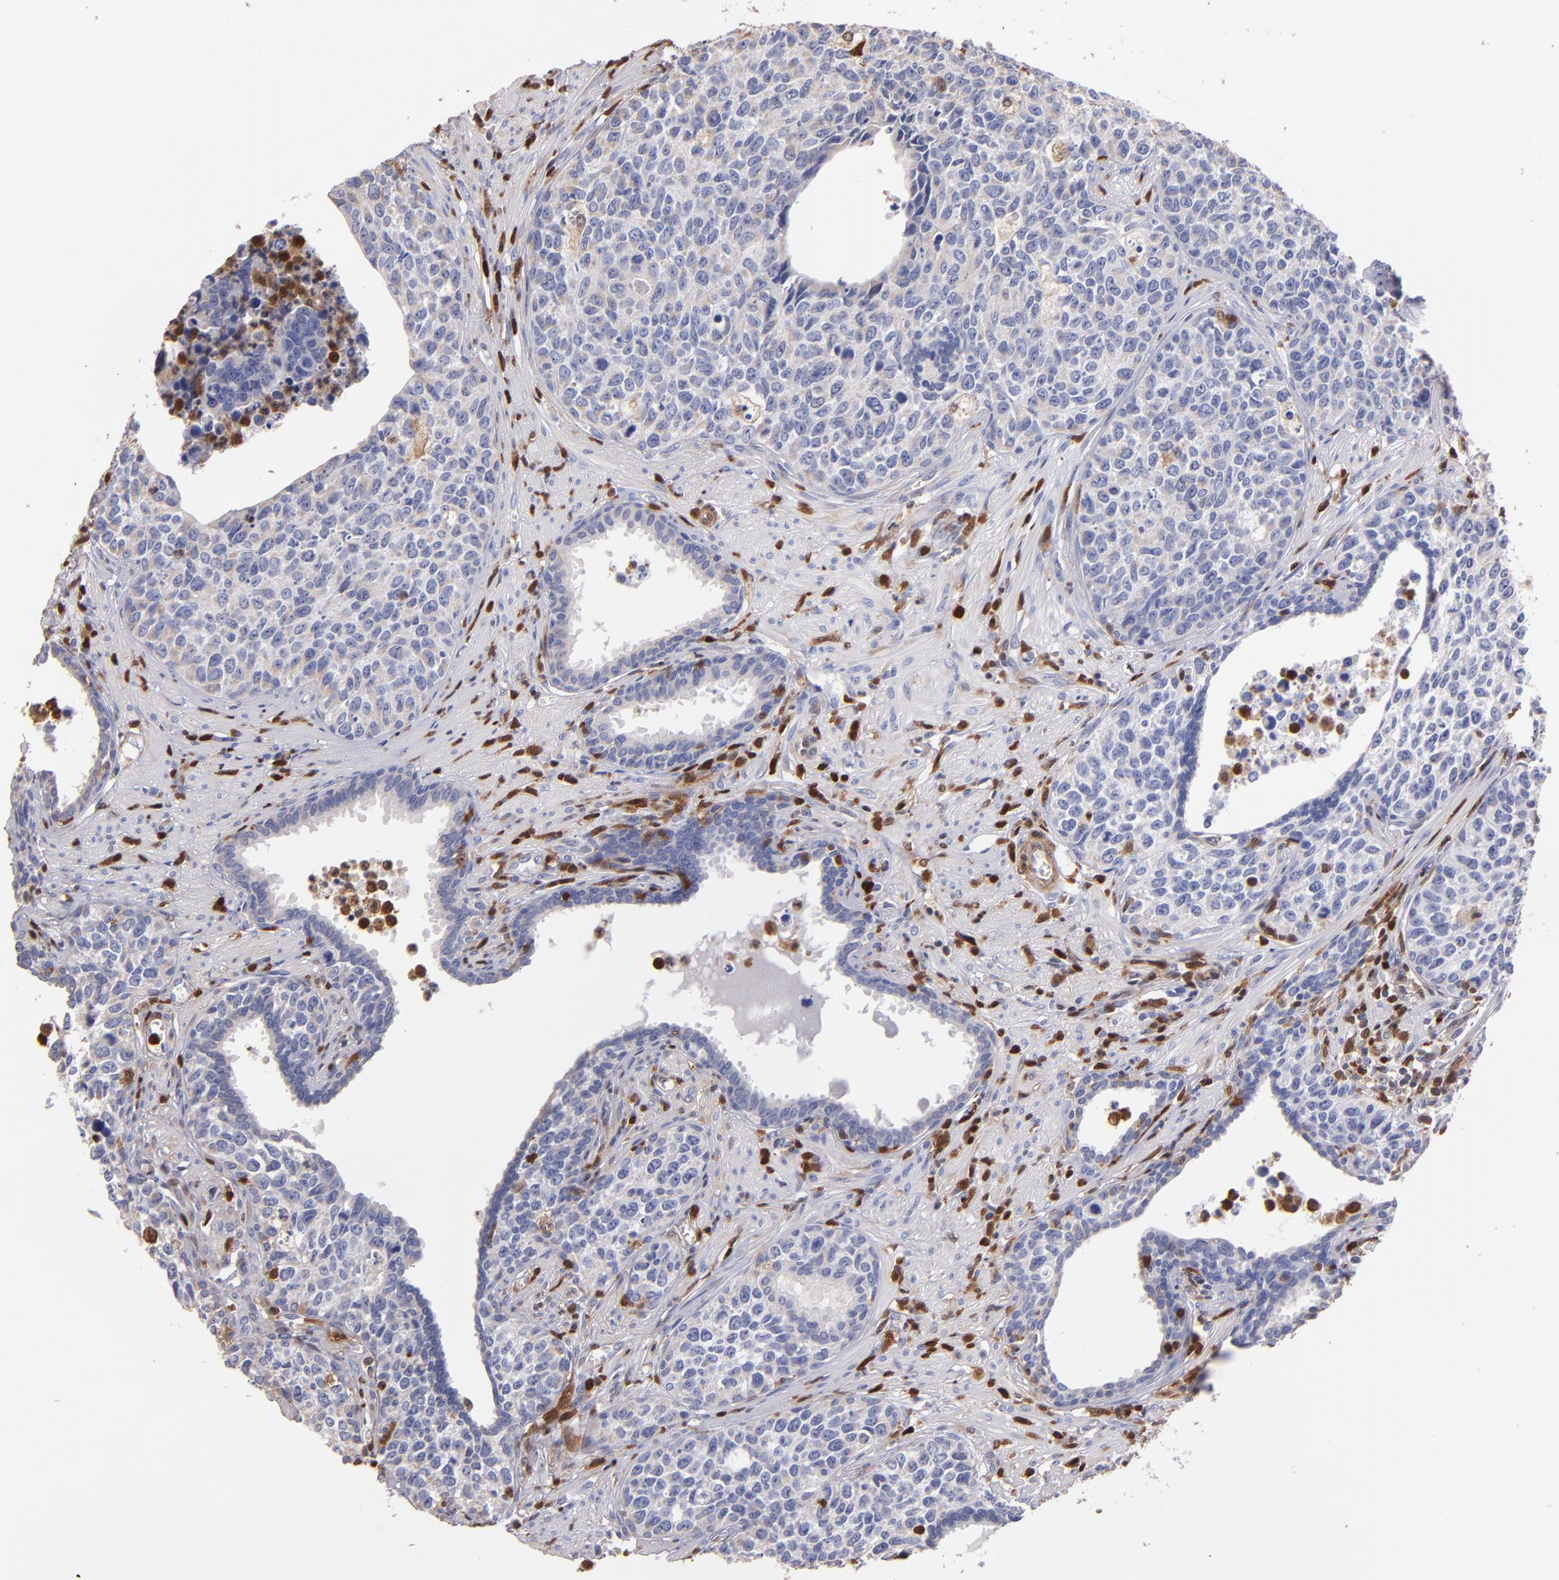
{"staining": {"intensity": "negative", "quantity": "none", "location": "none"}, "tissue": "urothelial cancer", "cell_type": "Tumor cells", "image_type": "cancer", "snomed": [{"axis": "morphology", "description": "Urothelial carcinoma, High grade"}, {"axis": "topography", "description": "Urinary bladder"}], "caption": "The immunohistochemistry (IHC) photomicrograph has no significant expression in tumor cells of urothelial cancer tissue. Nuclei are stained in blue.", "gene": "S100A4", "patient": {"sex": "male", "age": 81}}